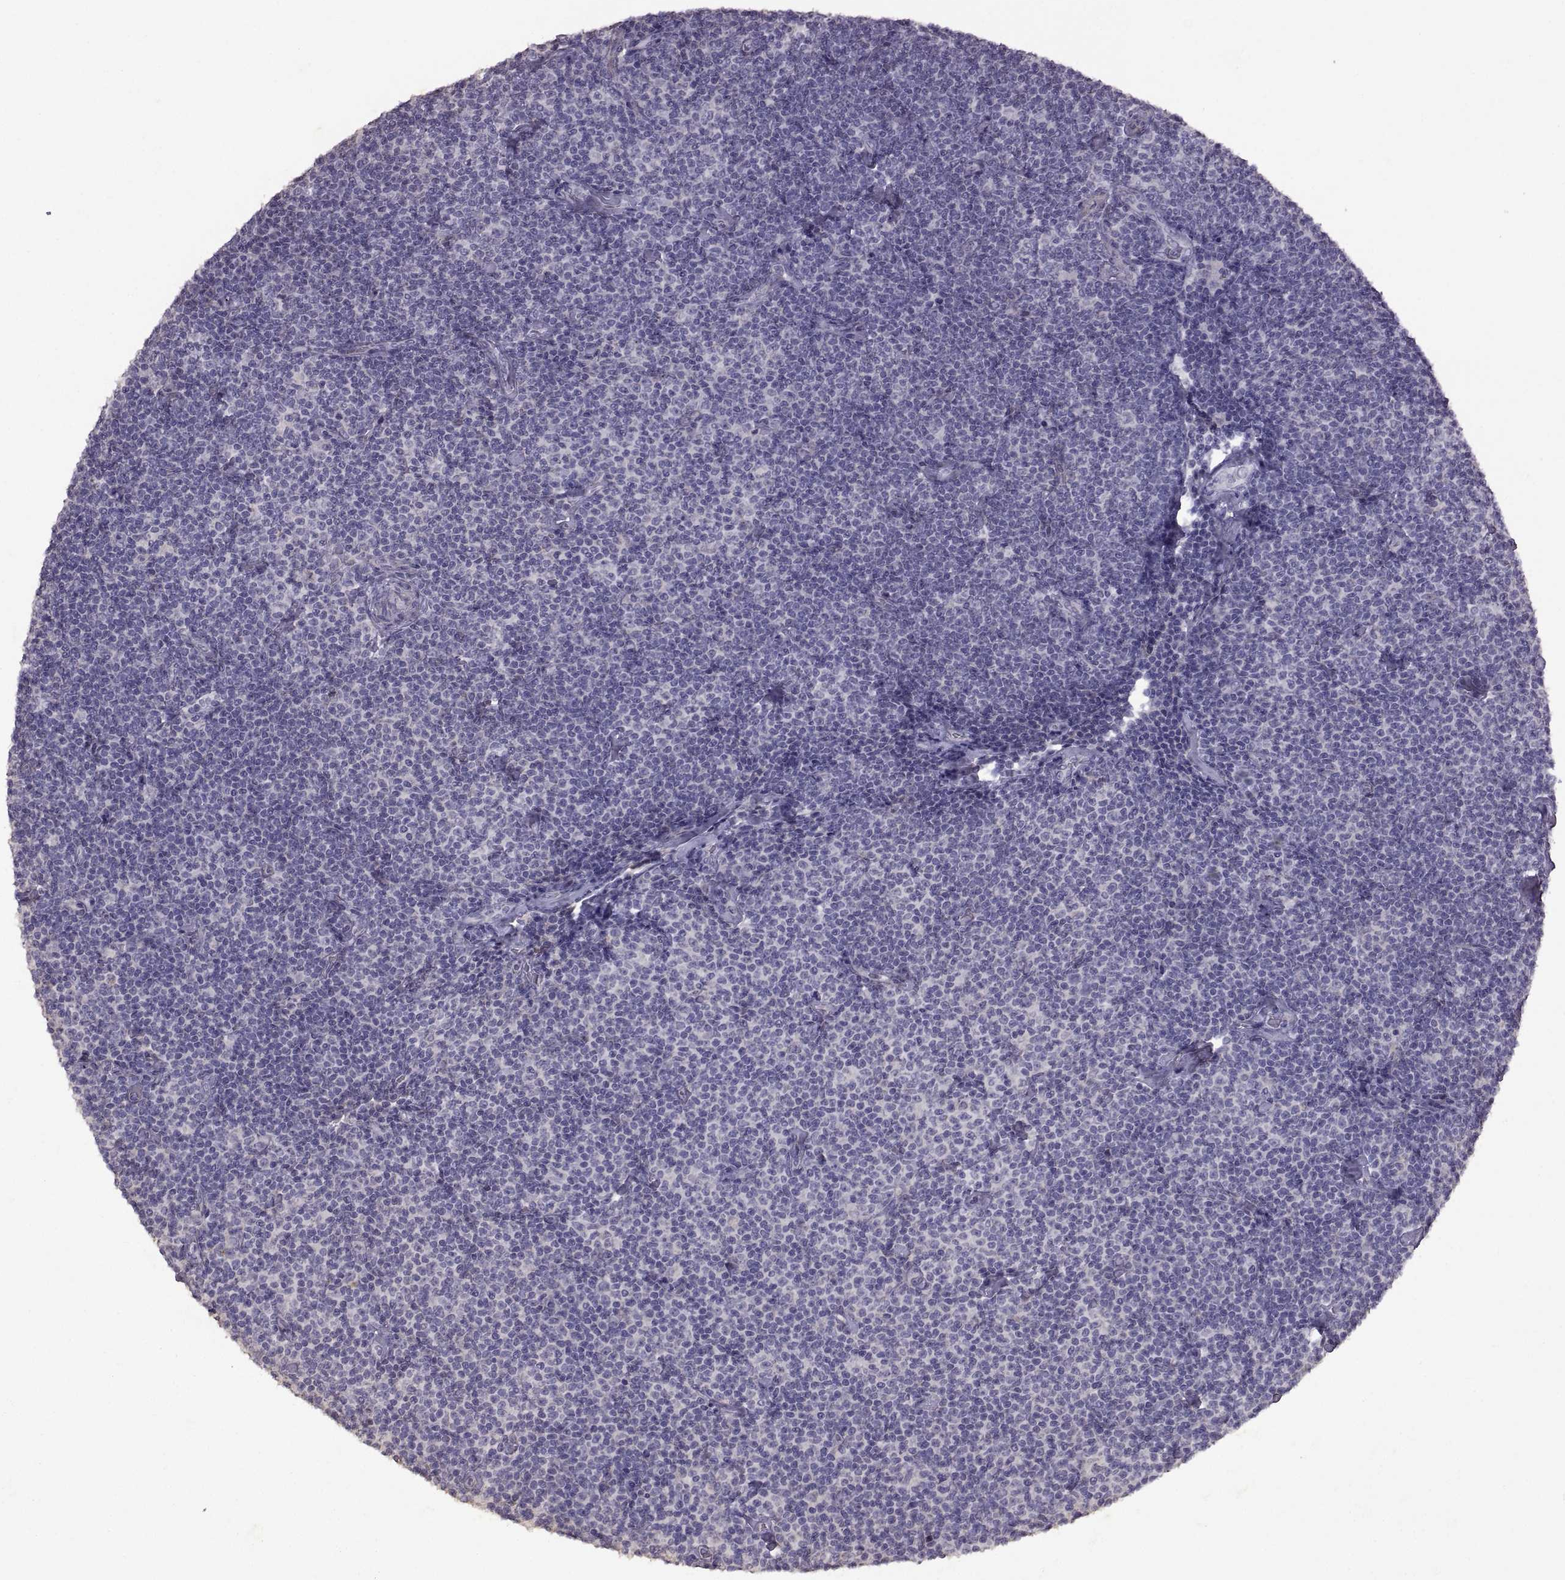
{"staining": {"intensity": "negative", "quantity": "none", "location": "none"}, "tissue": "lymphoma", "cell_type": "Tumor cells", "image_type": "cancer", "snomed": [{"axis": "morphology", "description": "Malignant lymphoma, non-Hodgkin's type, Low grade"}, {"axis": "topography", "description": "Lymph node"}], "caption": "Protein analysis of lymphoma exhibits no significant positivity in tumor cells. Brightfield microscopy of immunohistochemistry (IHC) stained with DAB (brown) and hematoxylin (blue), captured at high magnification.", "gene": "DEFB136", "patient": {"sex": "male", "age": 81}}